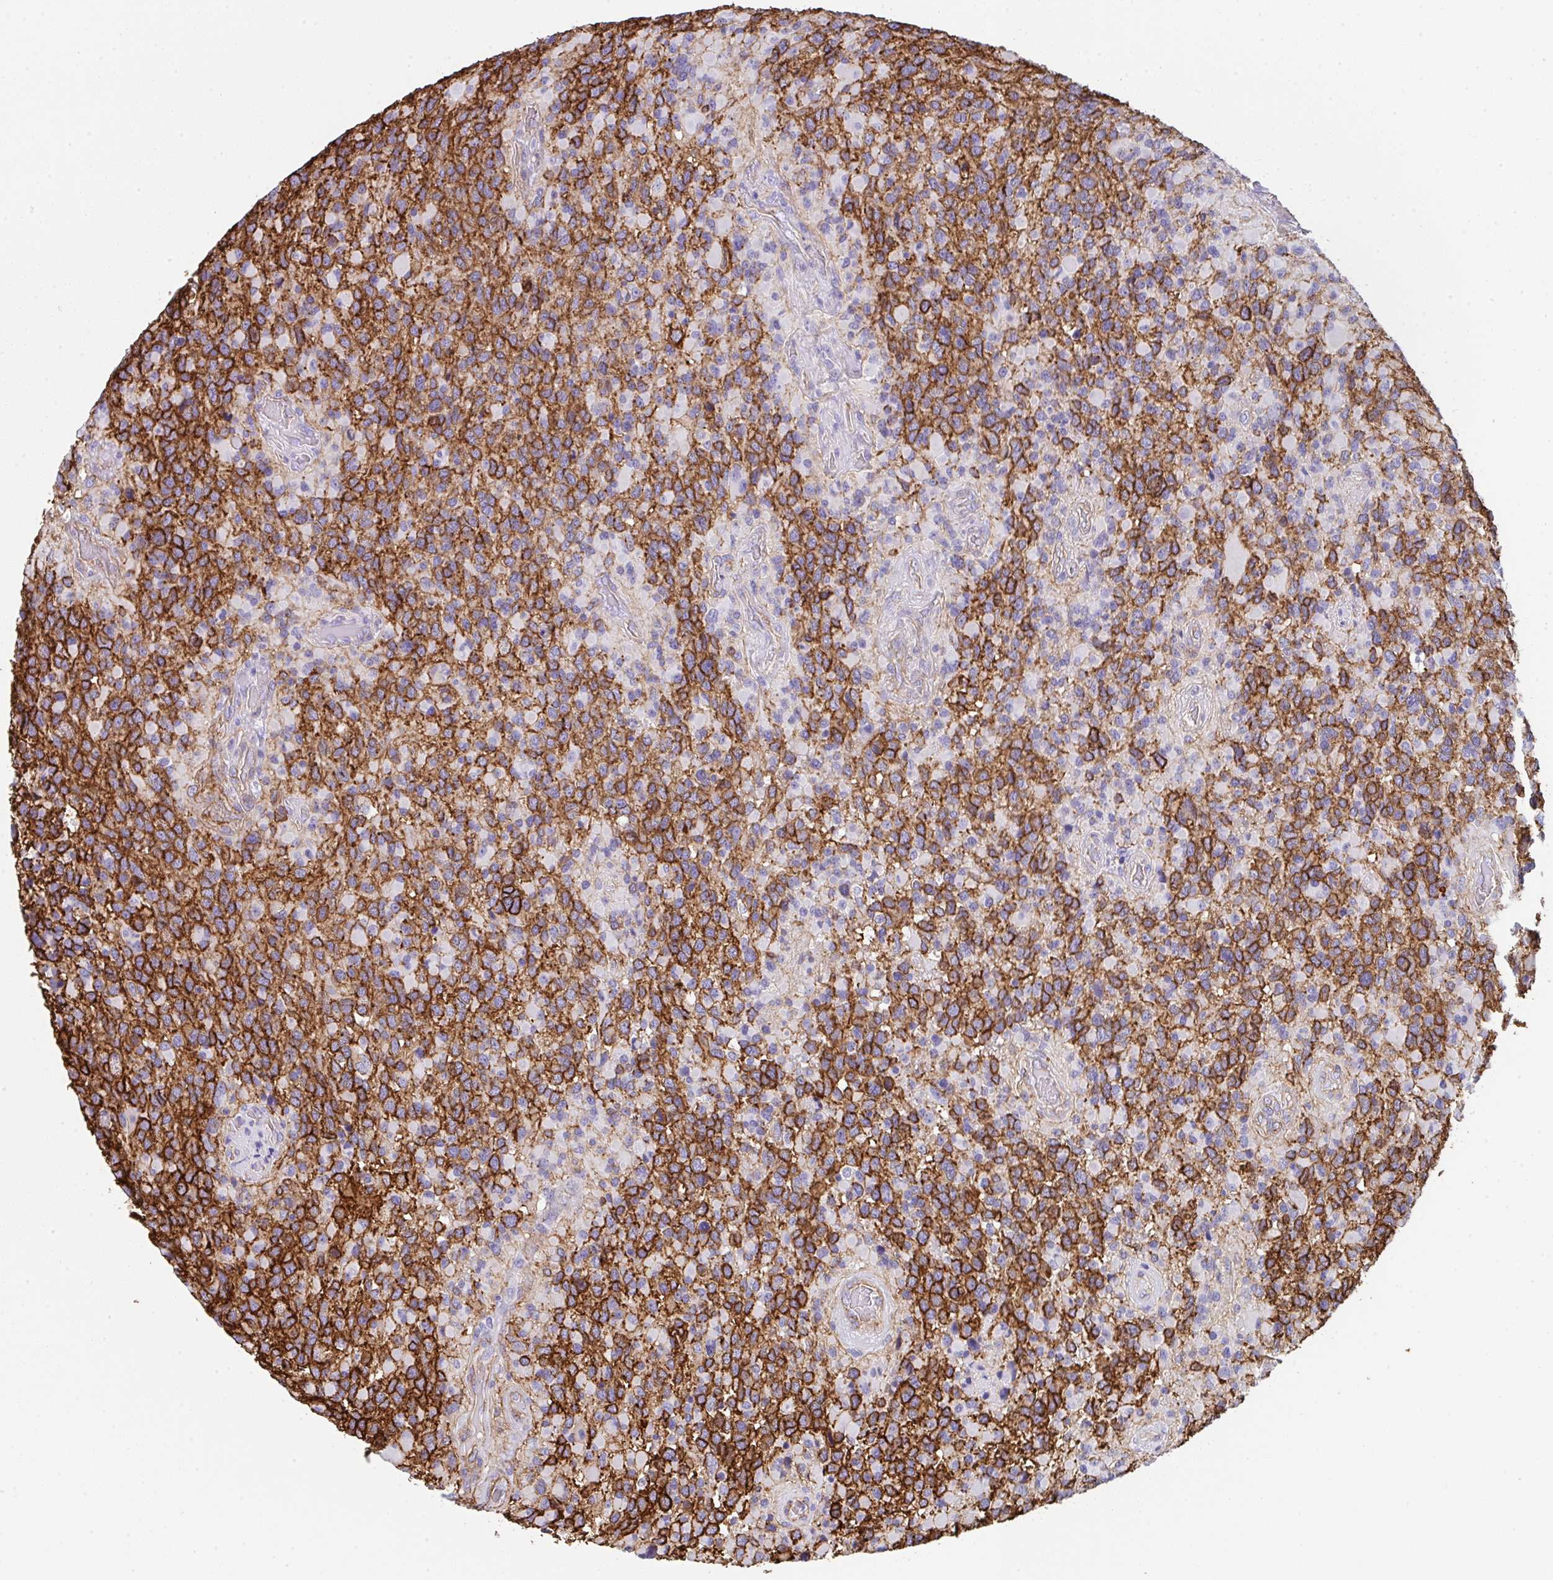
{"staining": {"intensity": "strong", "quantity": ">75%", "location": "cytoplasmic/membranous"}, "tissue": "glioma", "cell_type": "Tumor cells", "image_type": "cancer", "snomed": [{"axis": "morphology", "description": "Glioma, malignant, High grade"}, {"axis": "topography", "description": "Brain"}], "caption": "The histopathology image exhibits a brown stain indicating the presence of a protein in the cytoplasmic/membranous of tumor cells in malignant glioma (high-grade).", "gene": "DBN1", "patient": {"sex": "female", "age": 40}}